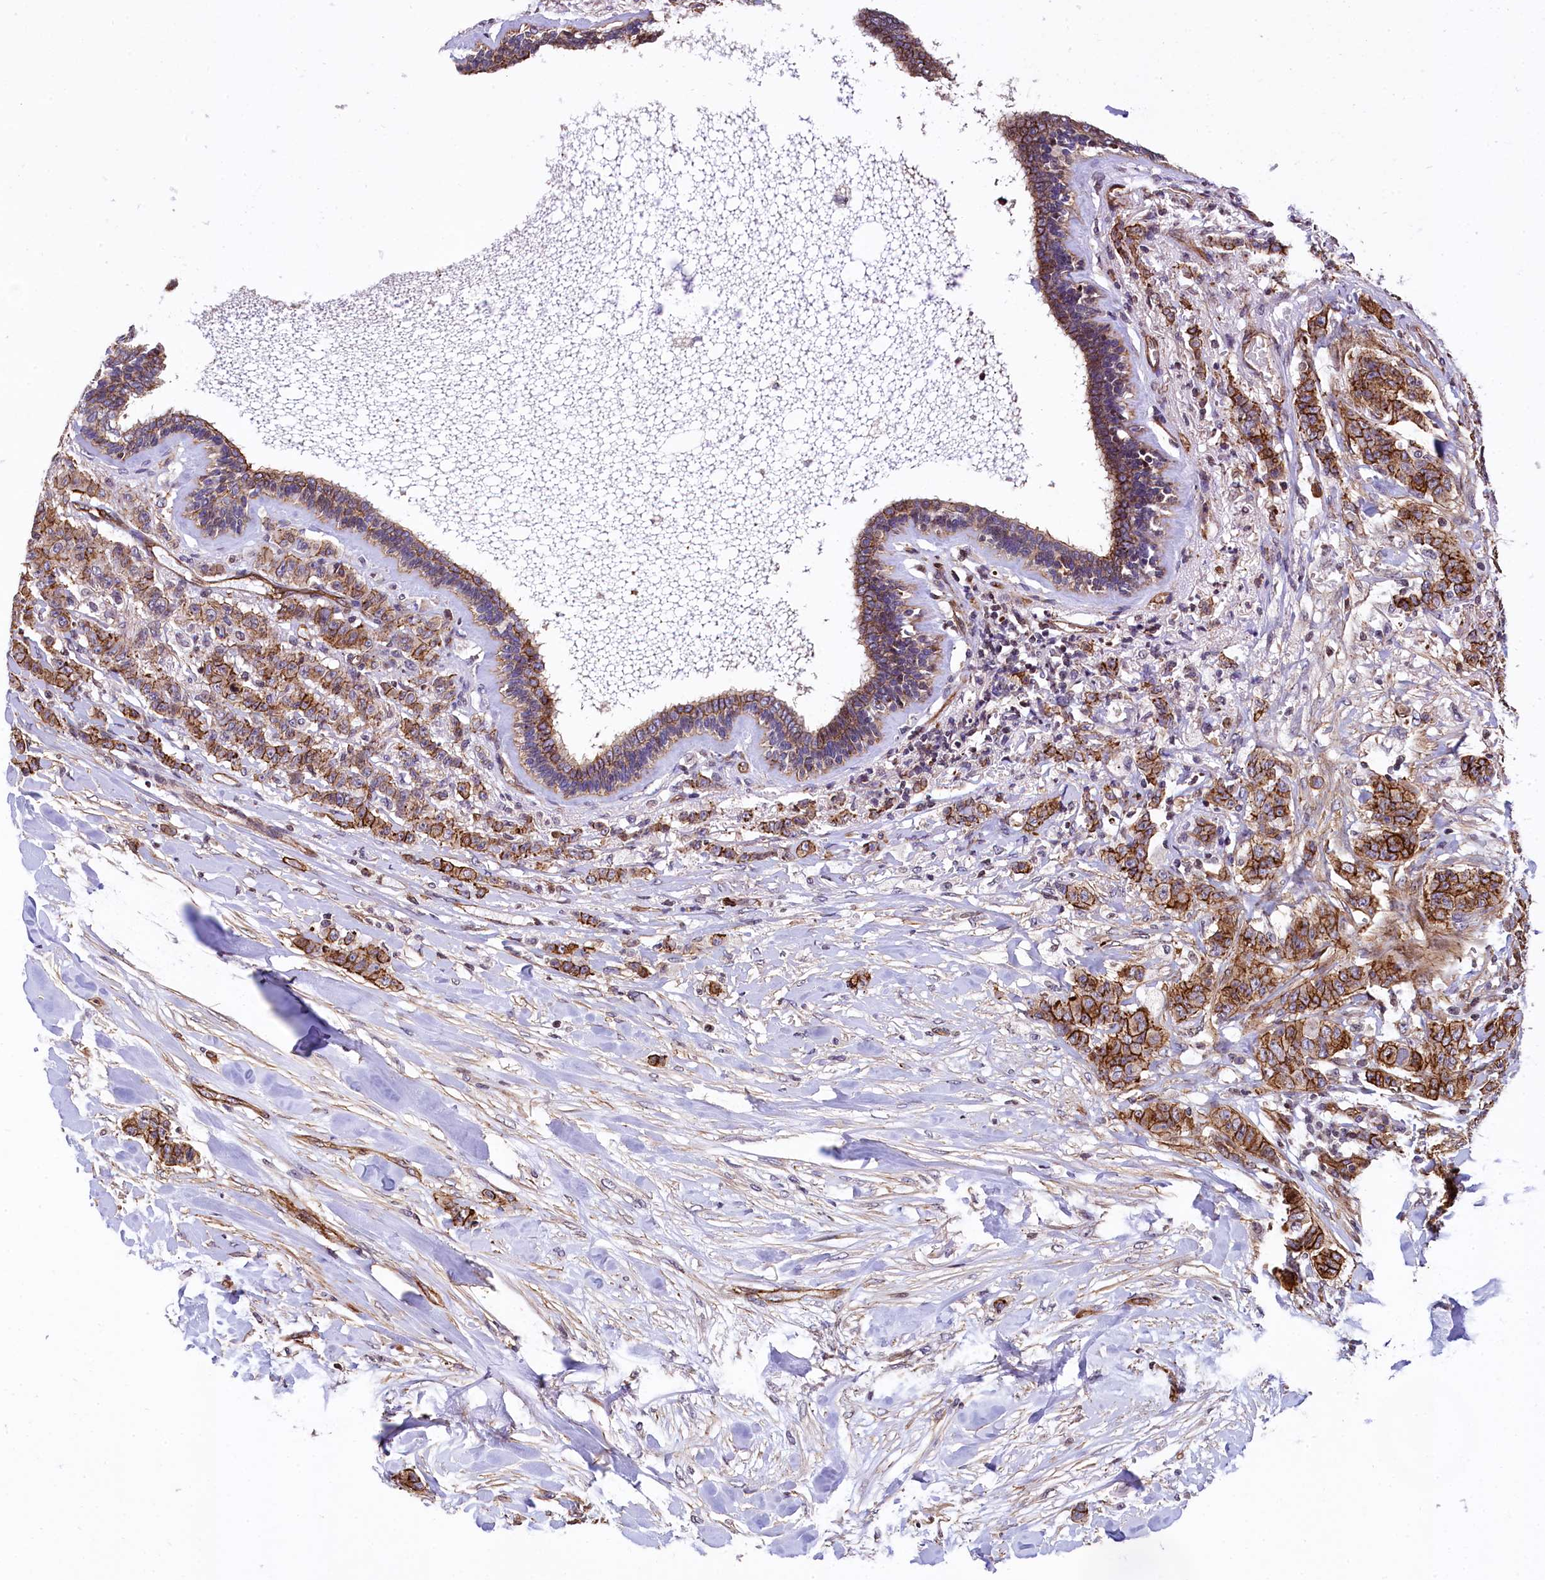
{"staining": {"intensity": "strong", "quantity": ">75%", "location": "cytoplasmic/membranous"}, "tissue": "breast cancer", "cell_type": "Tumor cells", "image_type": "cancer", "snomed": [{"axis": "morphology", "description": "Duct carcinoma"}, {"axis": "topography", "description": "Breast"}], "caption": "Breast cancer (invasive ductal carcinoma) stained with DAB immunohistochemistry reveals high levels of strong cytoplasmic/membranous expression in about >75% of tumor cells. The staining is performed using DAB (3,3'-diaminobenzidine) brown chromogen to label protein expression. The nuclei are counter-stained blue using hematoxylin.", "gene": "ZNF2", "patient": {"sex": "female", "age": 40}}